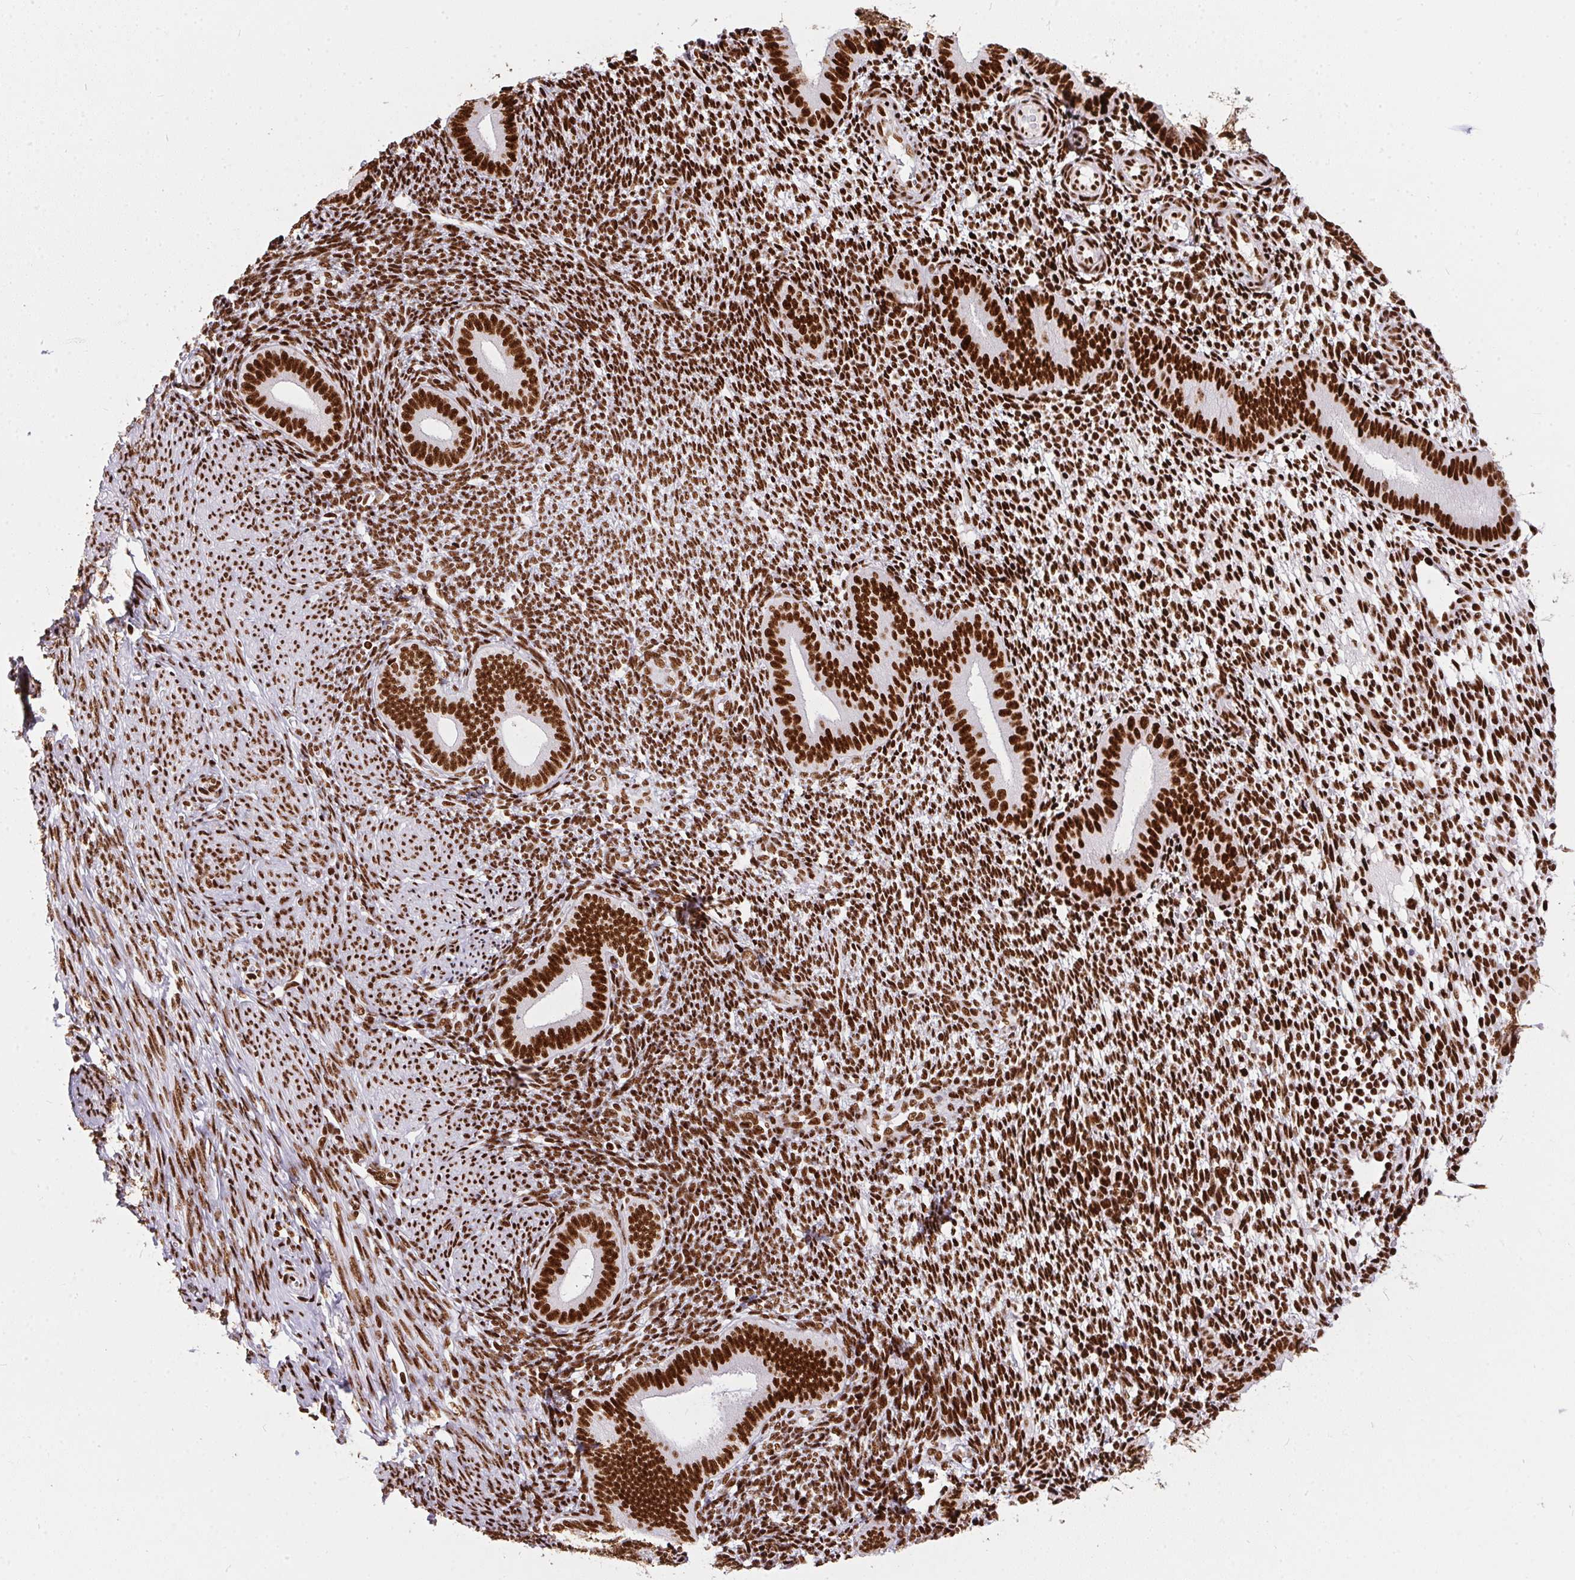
{"staining": {"intensity": "strong", "quantity": ">75%", "location": "nuclear"}, "tissue": "endometrium", "cell_type": "Cells in endometrial stroma", "image_type": "normal", "snomed": [{"axis": "morphology", "description": "Normal tissue, NOS"}, {"axis": "topography", "description": "Endometrium"}], "caption": "IHC image of normal human endometrium stained for a protein (brown), which displays high levels of strong nuclear staining in about >75% of cells in endometrial stroma.", "gene": "PAGE3", "patient": {"sex": "female", "age": 40}}